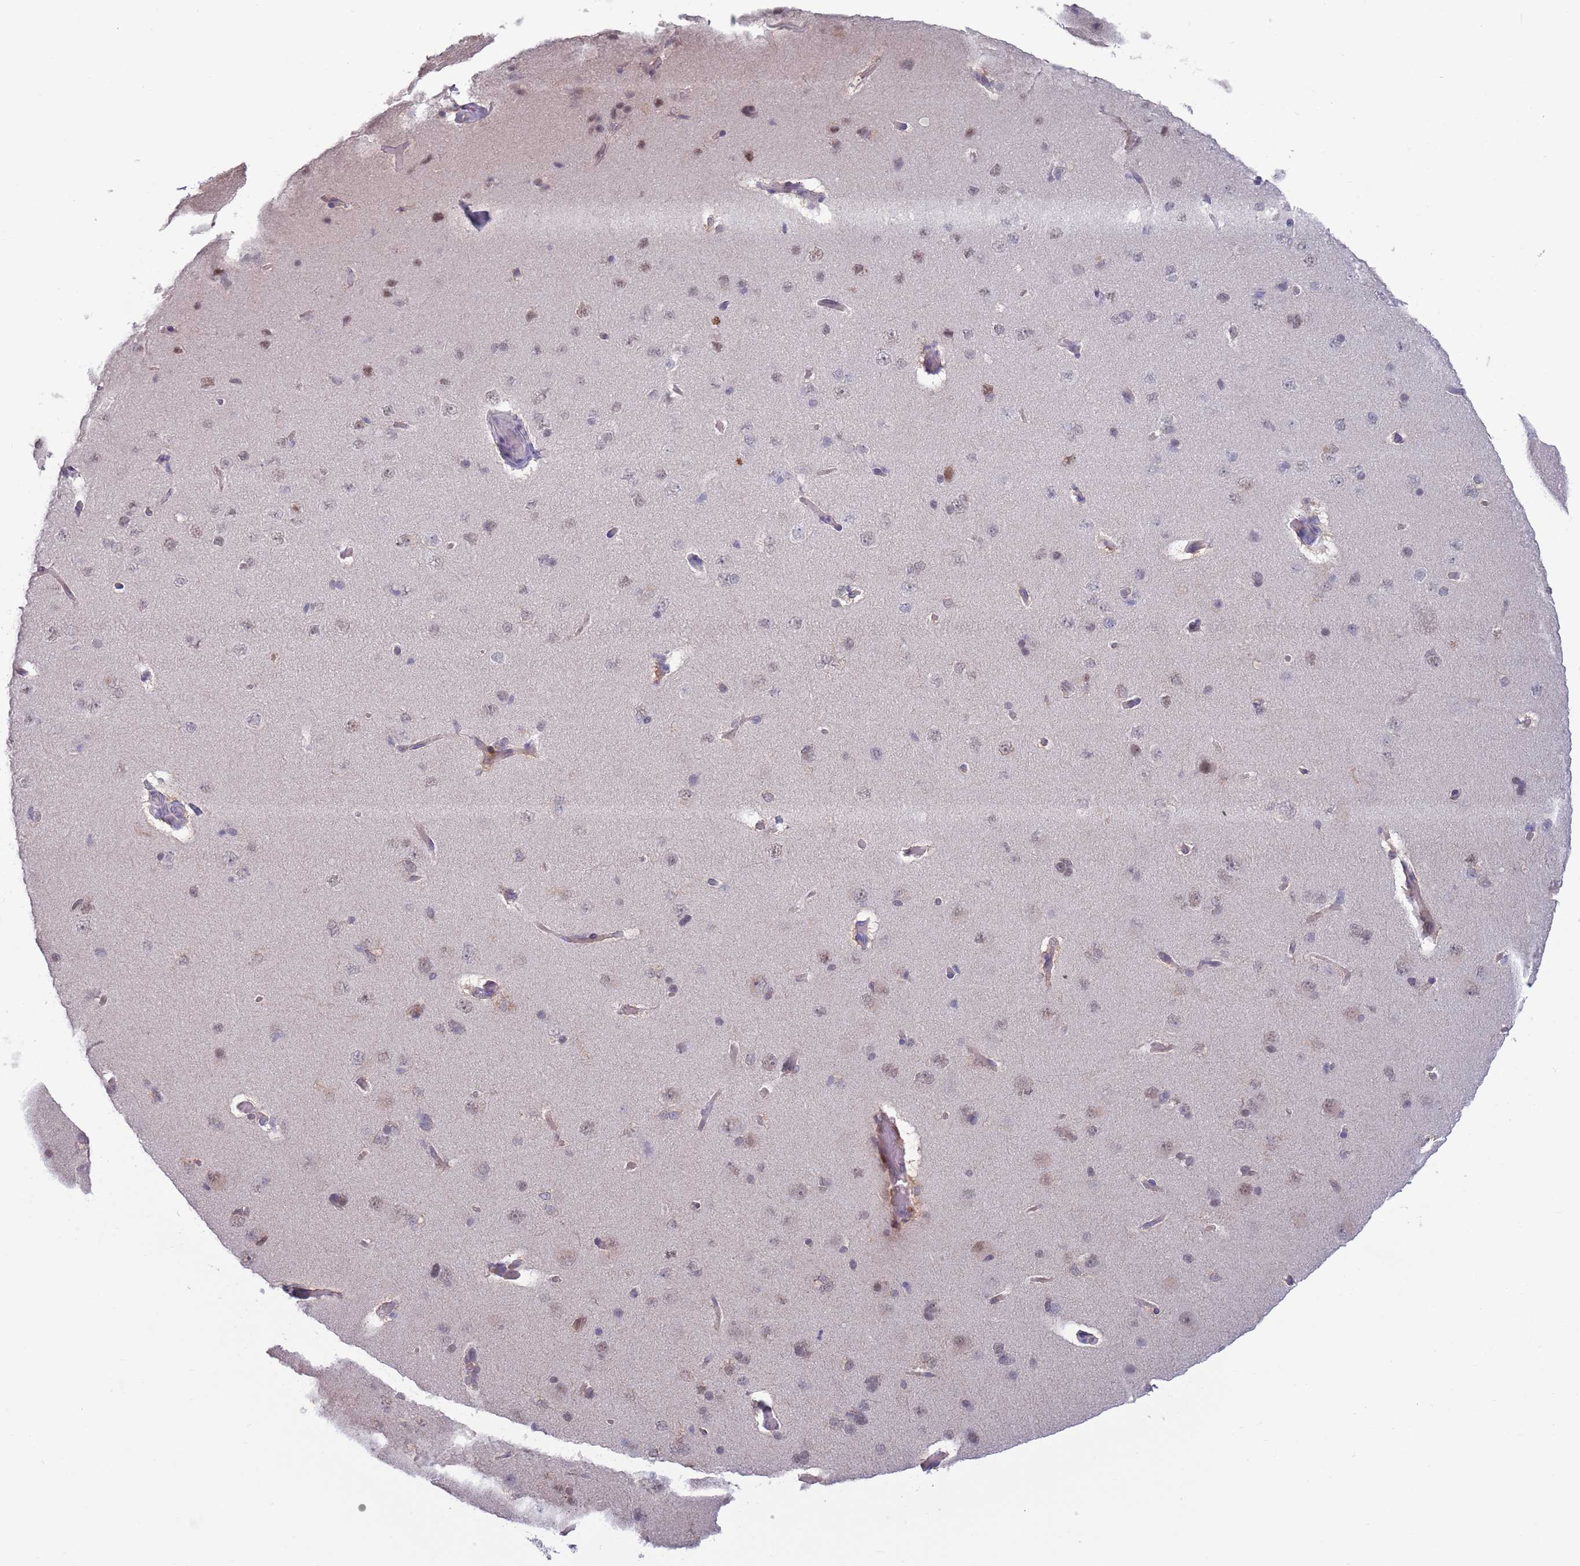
{"staining": {"intensity": "weak", "quantity": "25%-75%", "location": "cytoplasmic/membranous"}, "tissue": "cerebral cortex", "cell_type": "Endothelial cells", "image_type": "normal", "snomed": [{"axis": "morphology", "description": "Normal tissue, NOS"}, {"axis": "topography", "description": "Cerebral cortex"}], "caption": "A micrograph of cerebral cortex stained for a protein displays weak cytoplasmic/membranous brown staining in endothelial cells.", "gene": "CLNS1A", "patient": {"sex": "male", "age": 62}}